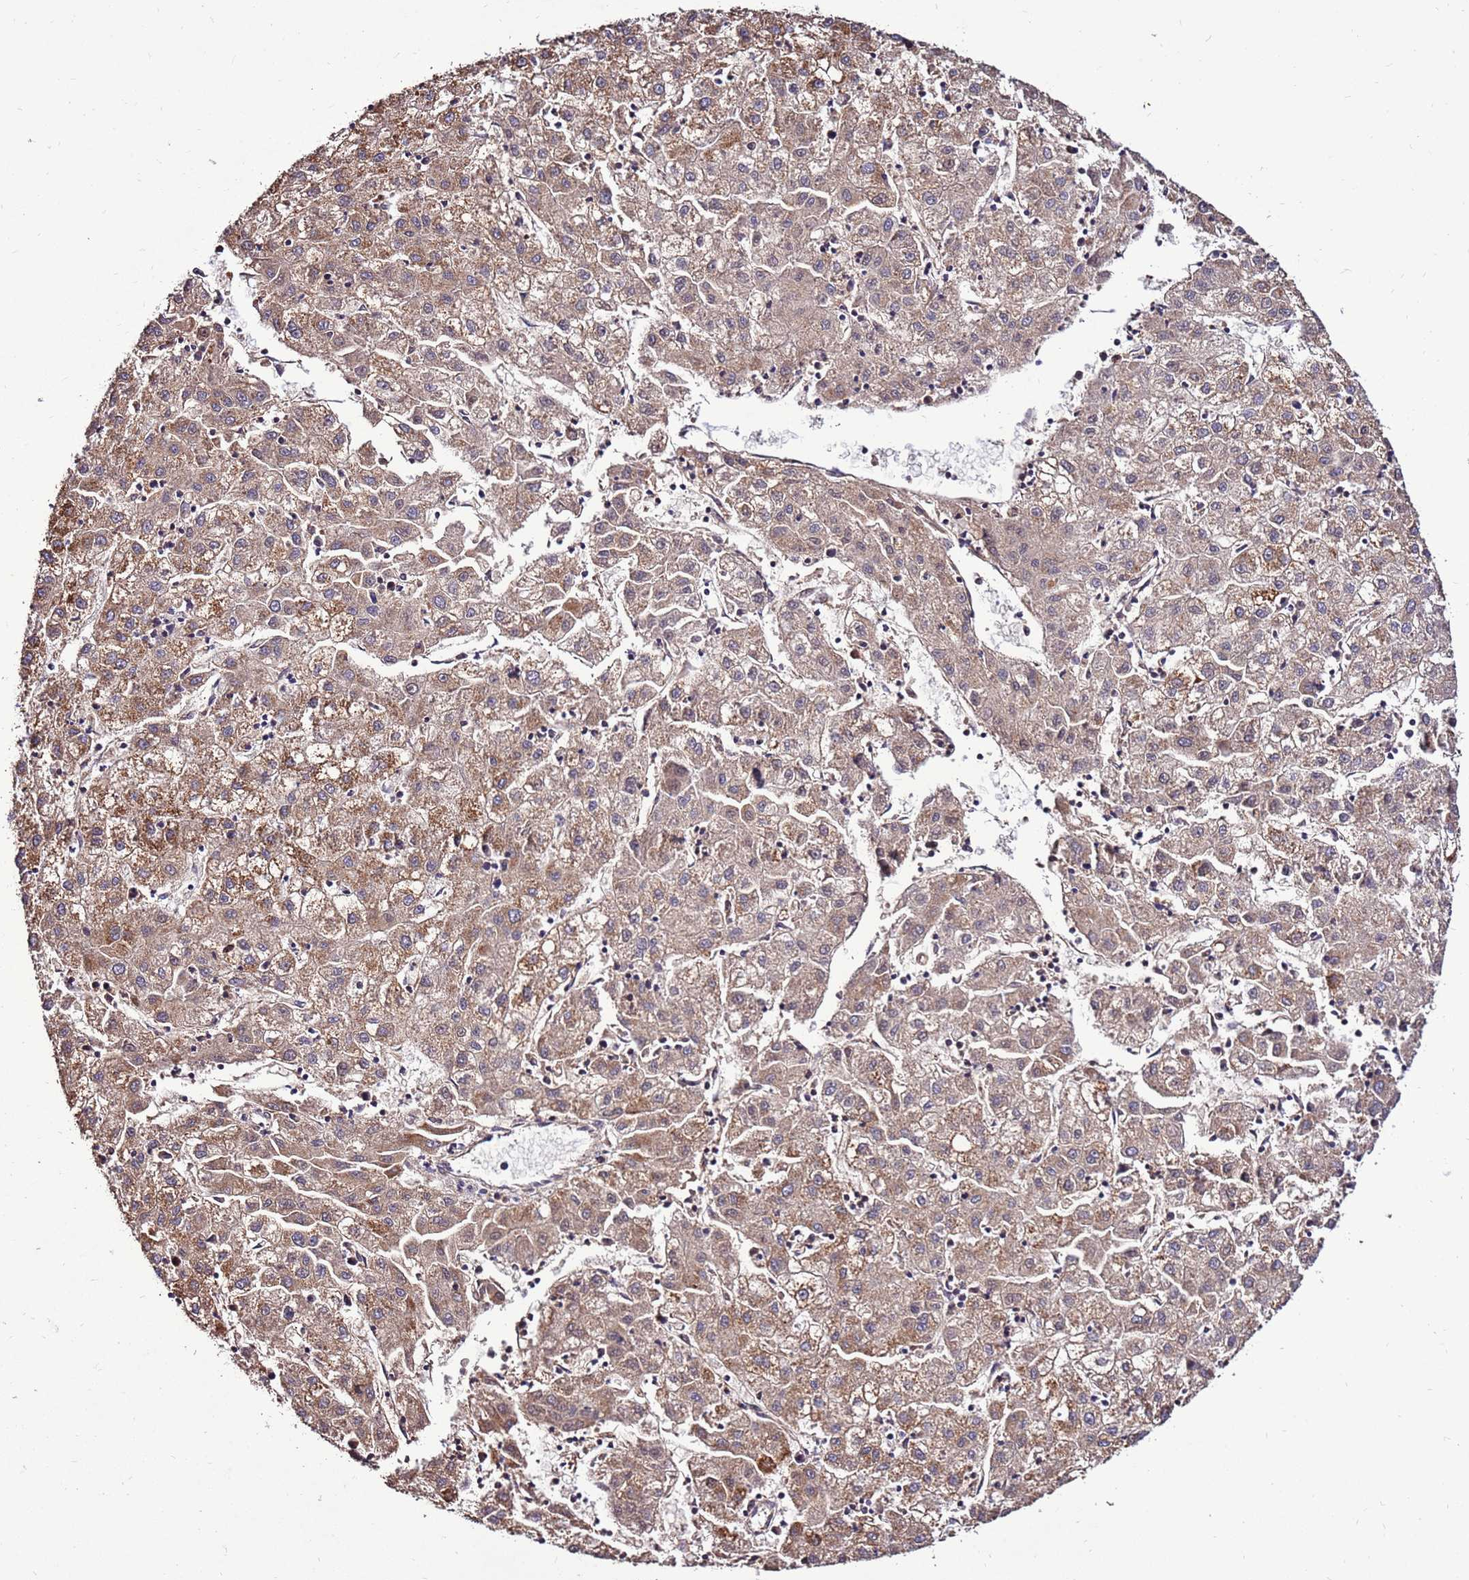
{"staining": {"intensity": "moderate", "quantity": ">75%", "location": "cytoplasmic/membranous"}, "tissue": "liver cancer", "cell_type": "Tumor cells", "image_type": "cancer", "snomed": [{"axis": "morphology", "description": "Carcinoma, Hepatocellular, NOS"}, {"axis": "topography", "description": "Liver"}], "caption": "A micrograph of liver hepatocellular carcinoma stained for a protein displays moderate cytoplasmic/membranous brown staining in tumor cells.", "gene": "SPSB3", "patient": {"sex": "male", "age": 72}}